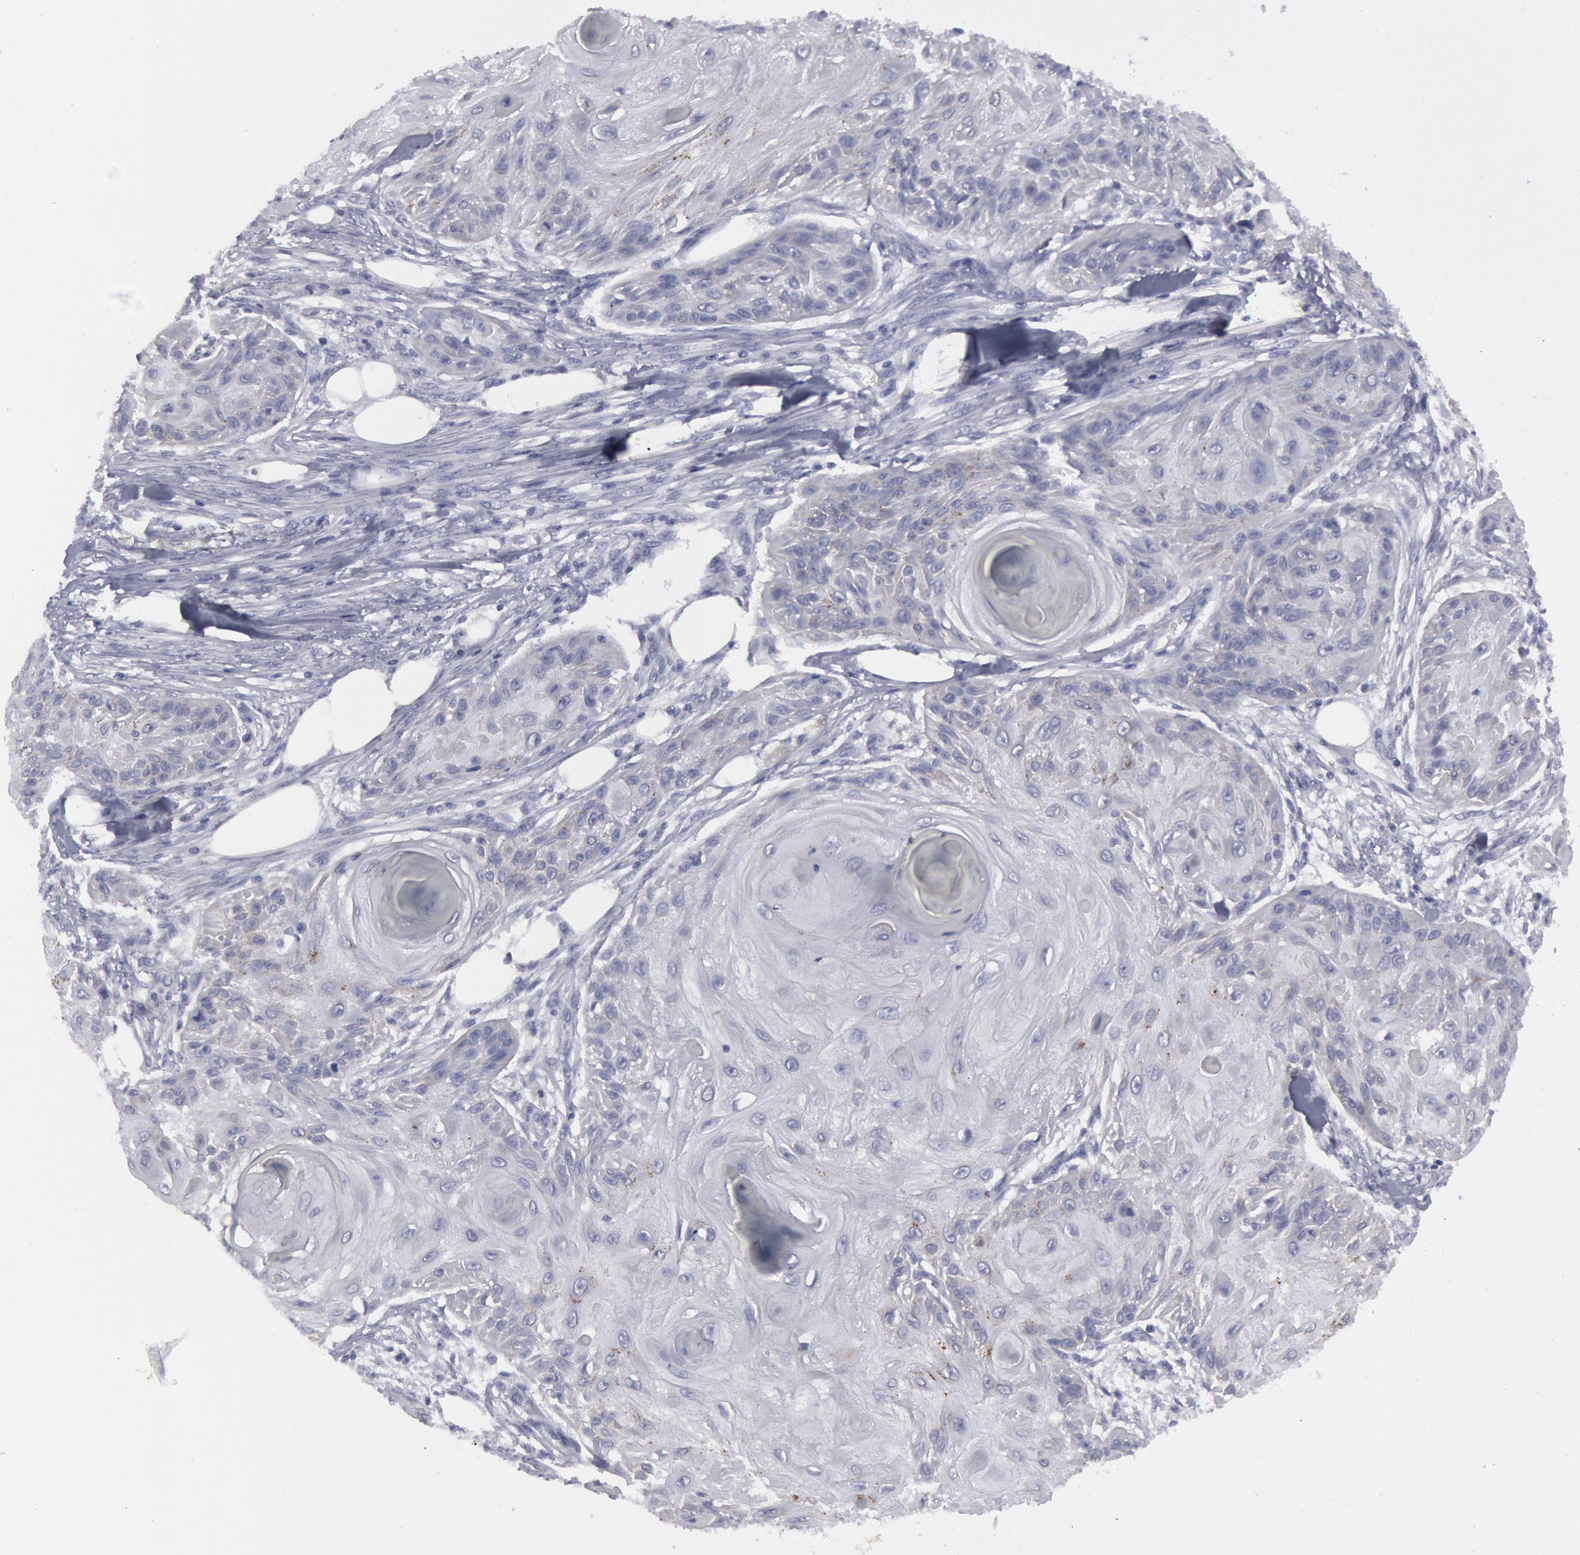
{"staining": {"intensity": "weak", "quantity": "<25%", "location": "cytoplasmic/membranous"}, "tissue": "skin cancer", "cell_type": "Tumor cells", "image_type": "cancer", "snomed": [{"axis": "morphology", "description": "Squamous cell carcinoma, NOS"}, {"axis": "topography", "description": "Skin"}], "caption": "IHC histopathology image of human skin cancer (squamous cell carcinoma) stained for a protein (brown), which reveals no positivity in tumor cells. (DAB IHC with hematoxylin counter stain).", "gene": "FHL1", "patient": {"sex": "female", "age": 88}}